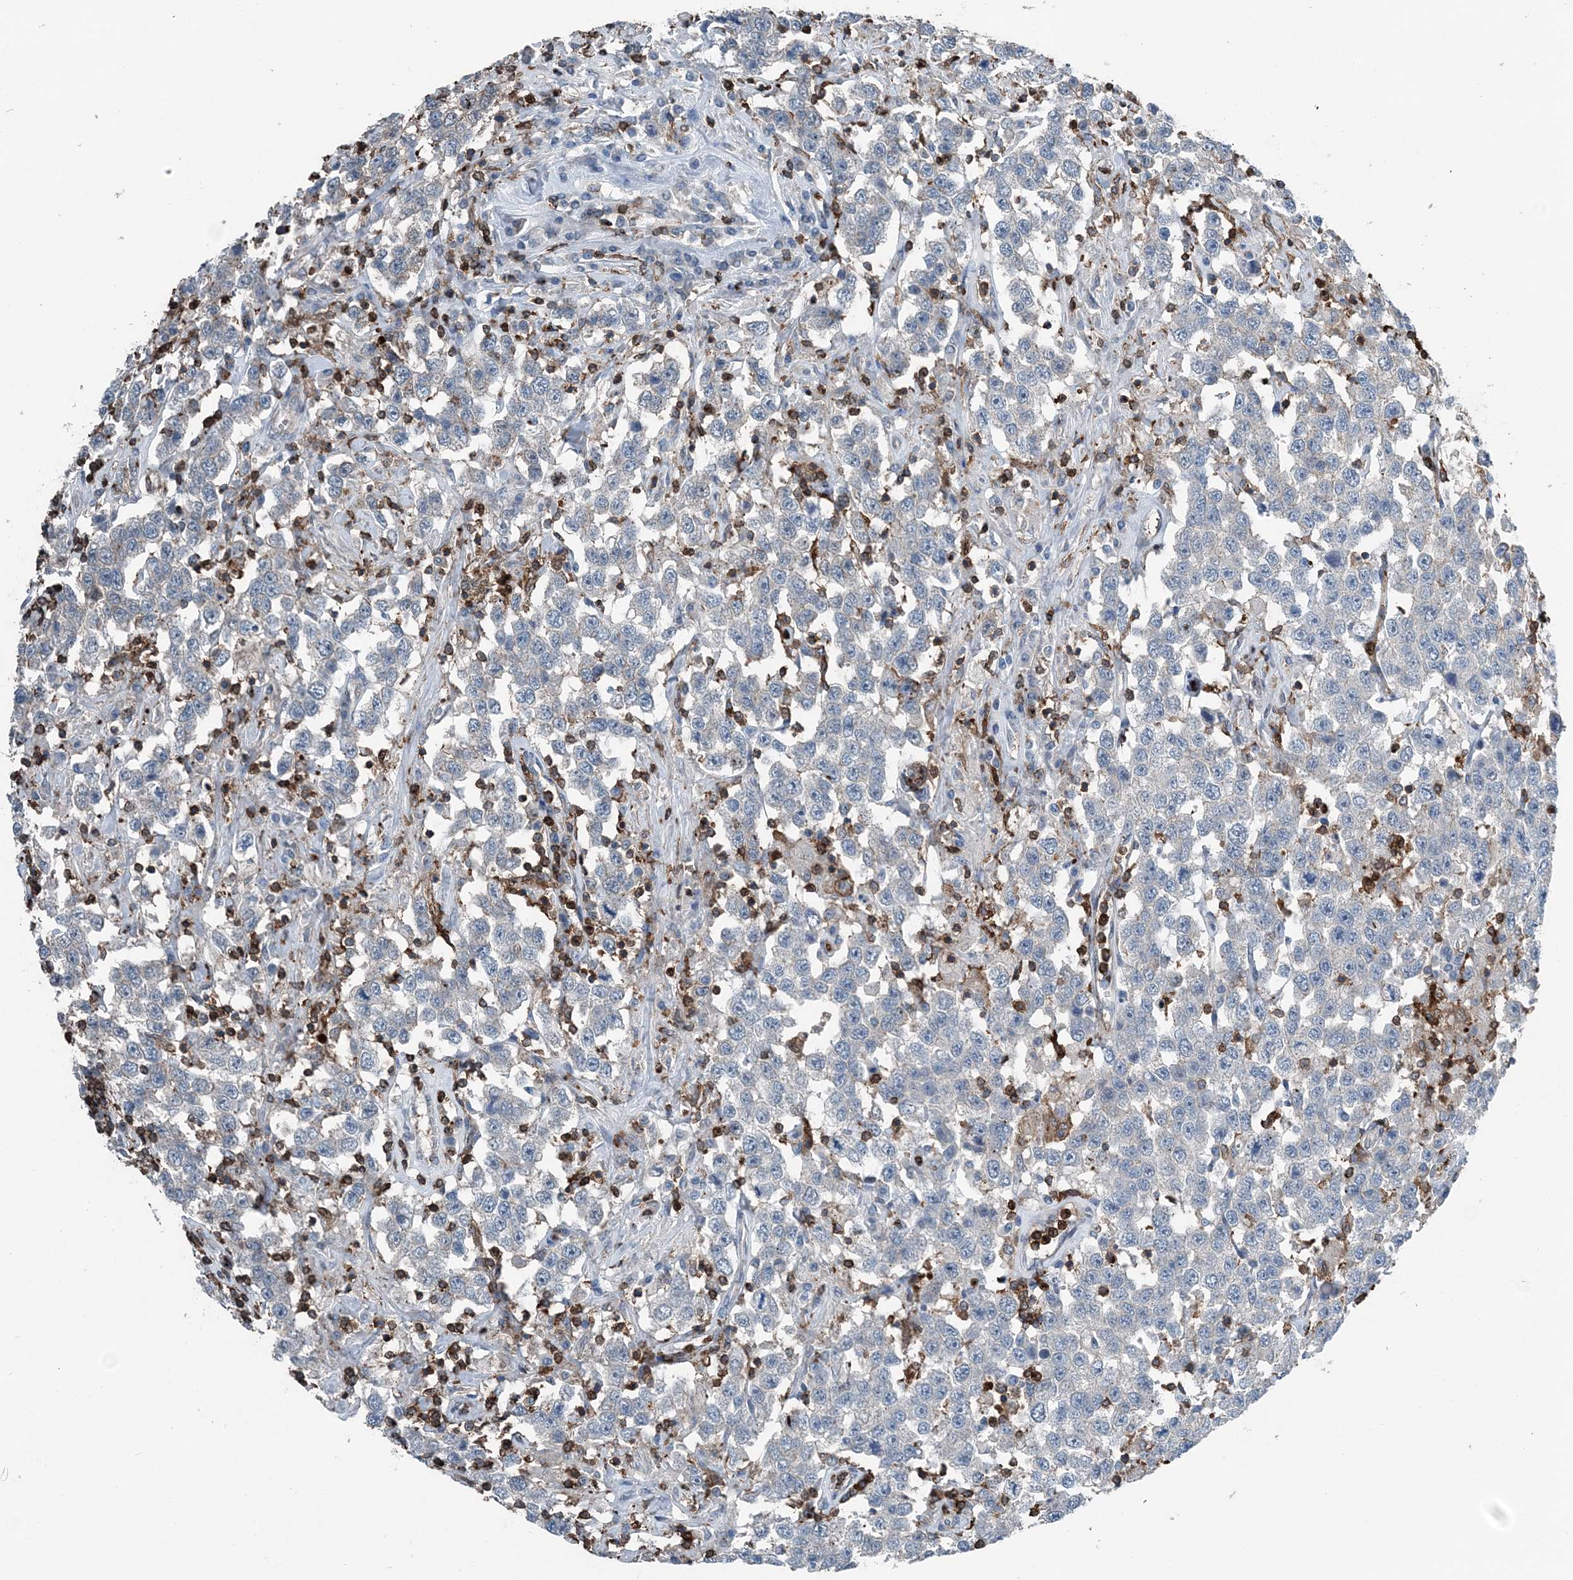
{"staining": {"intensity": "negative", "quantity": "none", "location": "none"}, "tissue": "testis cancer", "cell_type": "Tumor cells", "image_type": "cancer", "snomed": [{"axis": "morphology", "description": "Seminoma, NOS"}, {"axis": "topography", "description": "Testis"}], "caption": "High power microscopy photomicrograph of an IHC histopathology image of seminoma (testis), revealing no significant expression in tumor cells.", "gene": "CFL1", "patient": {"sex": "male", "age": 41}}